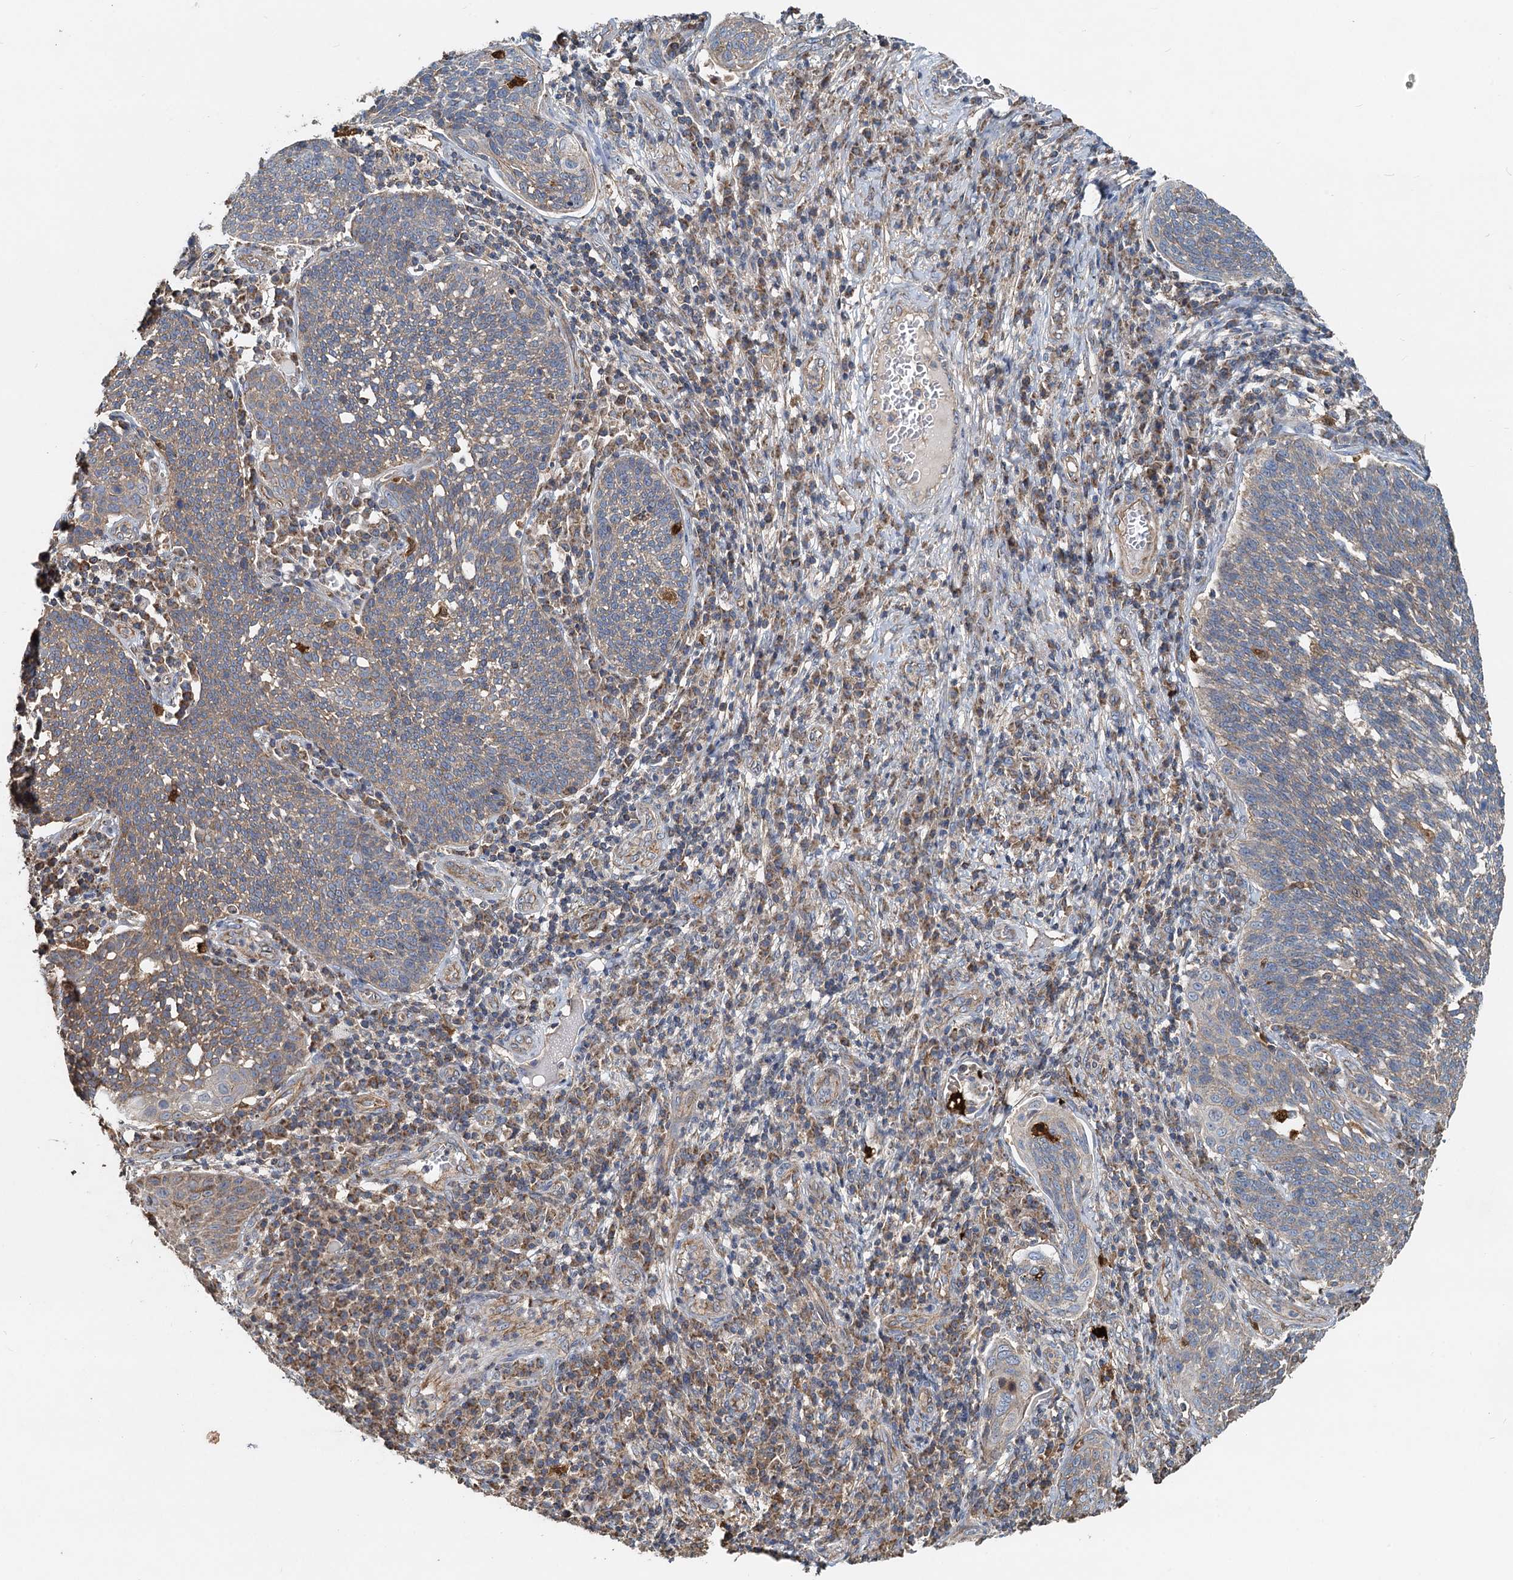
{"staining": {"intensity": "weak", "quantity": "25%-75%", "location": "cytoplasmic/membranous"}, "tissue": "cervical cancer", "cell_type": "Tumor cells", "image_type": "cancer", "snomed": [{"axis": "morphology", "description": "Squamous cell carcinoma, NOS"}, {"axis": "topography", "description": "Cervix"}], "caption": "DAB immunohistochemical staining of cervical cancer displays weak cytoplasmic/membranous protein expression in about 25%-75% of tumor cells.", "gene": "SDS", "patient": {"sex": "female", "age": 34}}